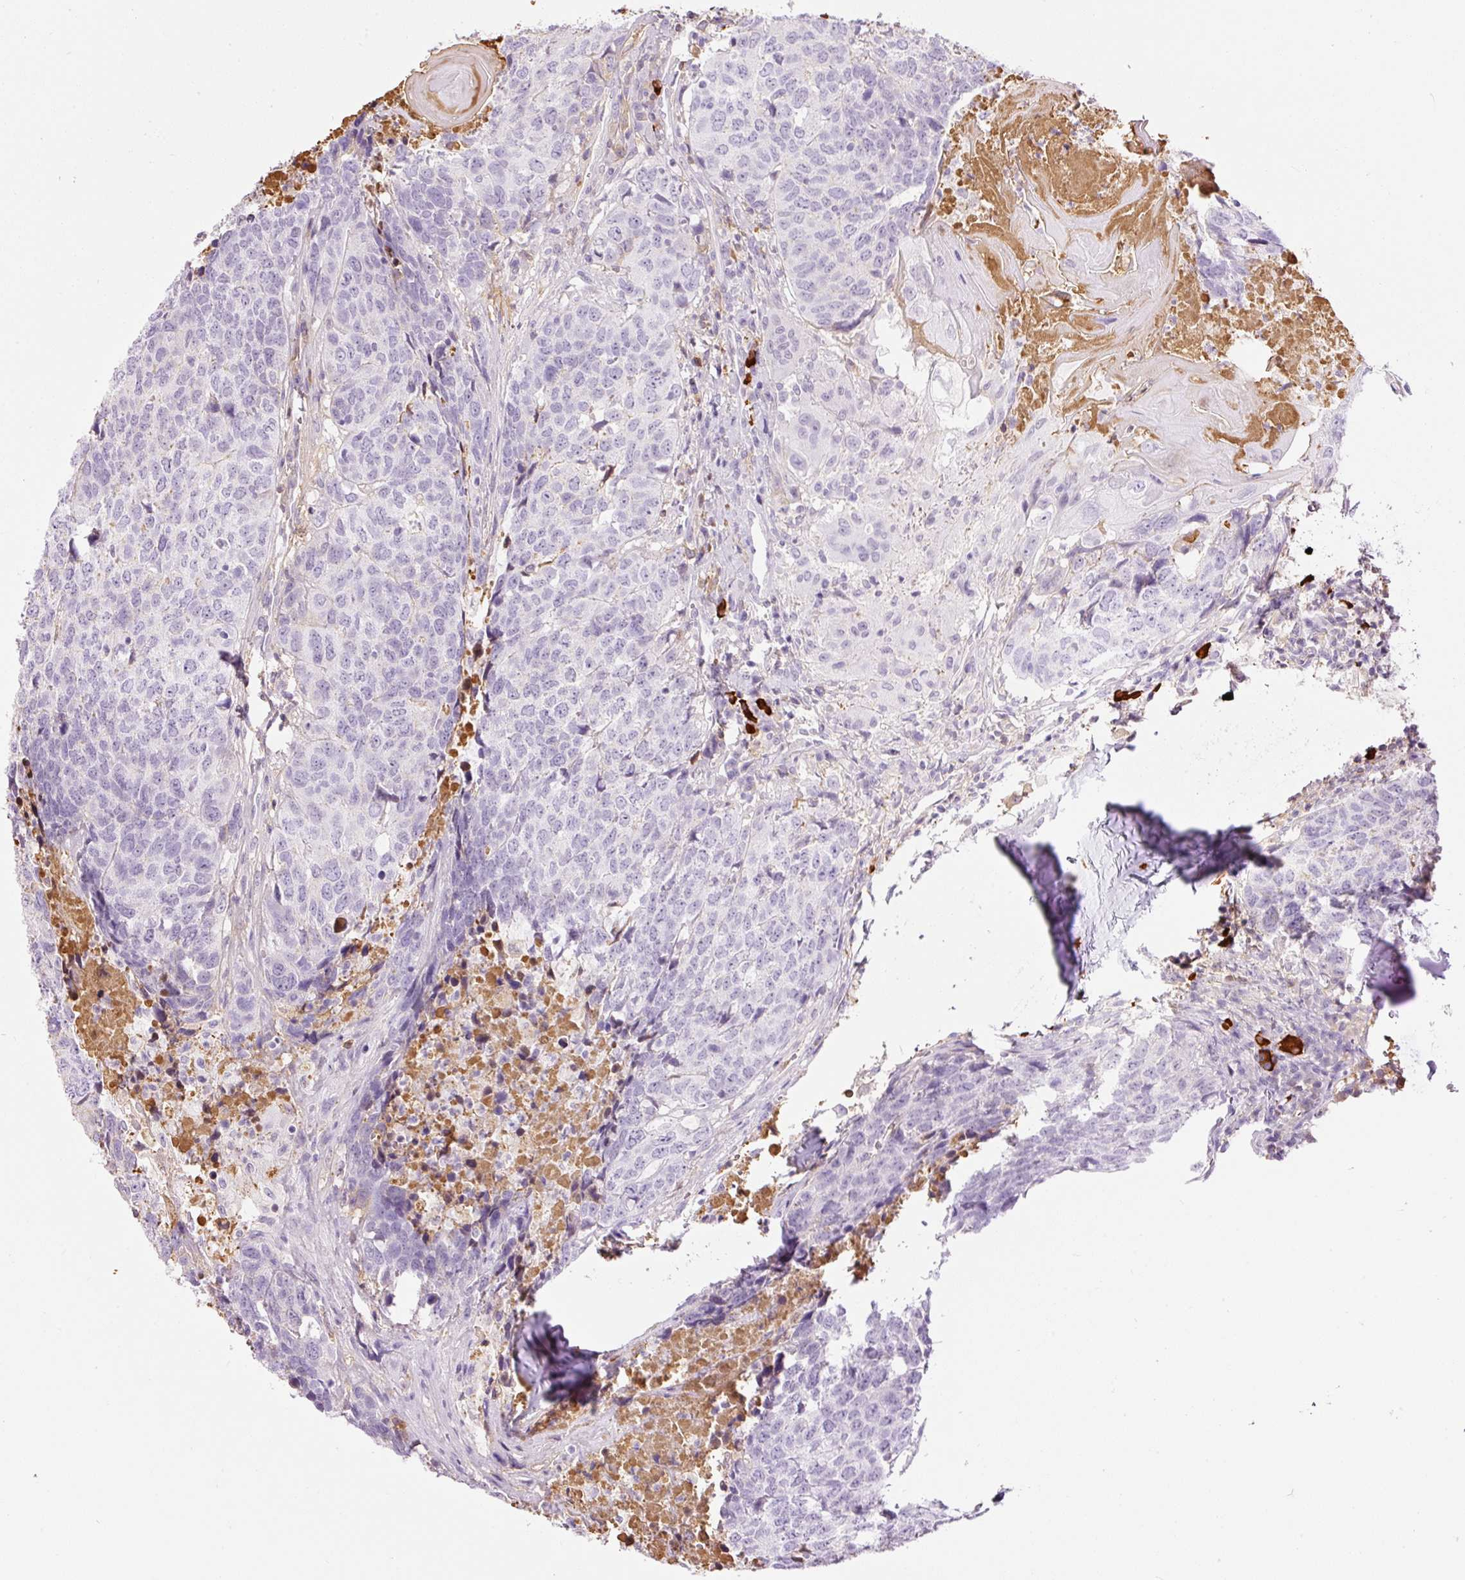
{"staining": {"intensity": "negative", "quantity": "none", "location": "none"}, "tissue": "head and neck cancer", "cell_type": "Tumor cells", "image_type": "cancer", "snomed": [{"axis": "morphology", "description": "Normal tissue, NOS"}, {"axis": "morphology", "description": "Squamous cell carcinoma, NOS"}, {"axis": "topography", "description": "Skeletal muscle"}, {"axis": "topography", "description": "Vascular tissue"}, {"axis": "topography", "description": "Peripheral nerve tissue"}, {"axis": "topography", "description": "Head-Neck"}], "caption": "Immunohistochemistry of human head and neck cancer (squamous cell carcinoma) demonstrates no staining in tumor cells.", "gene": "PRPF38B", "patient": {"sex": "male", "age": 66}}